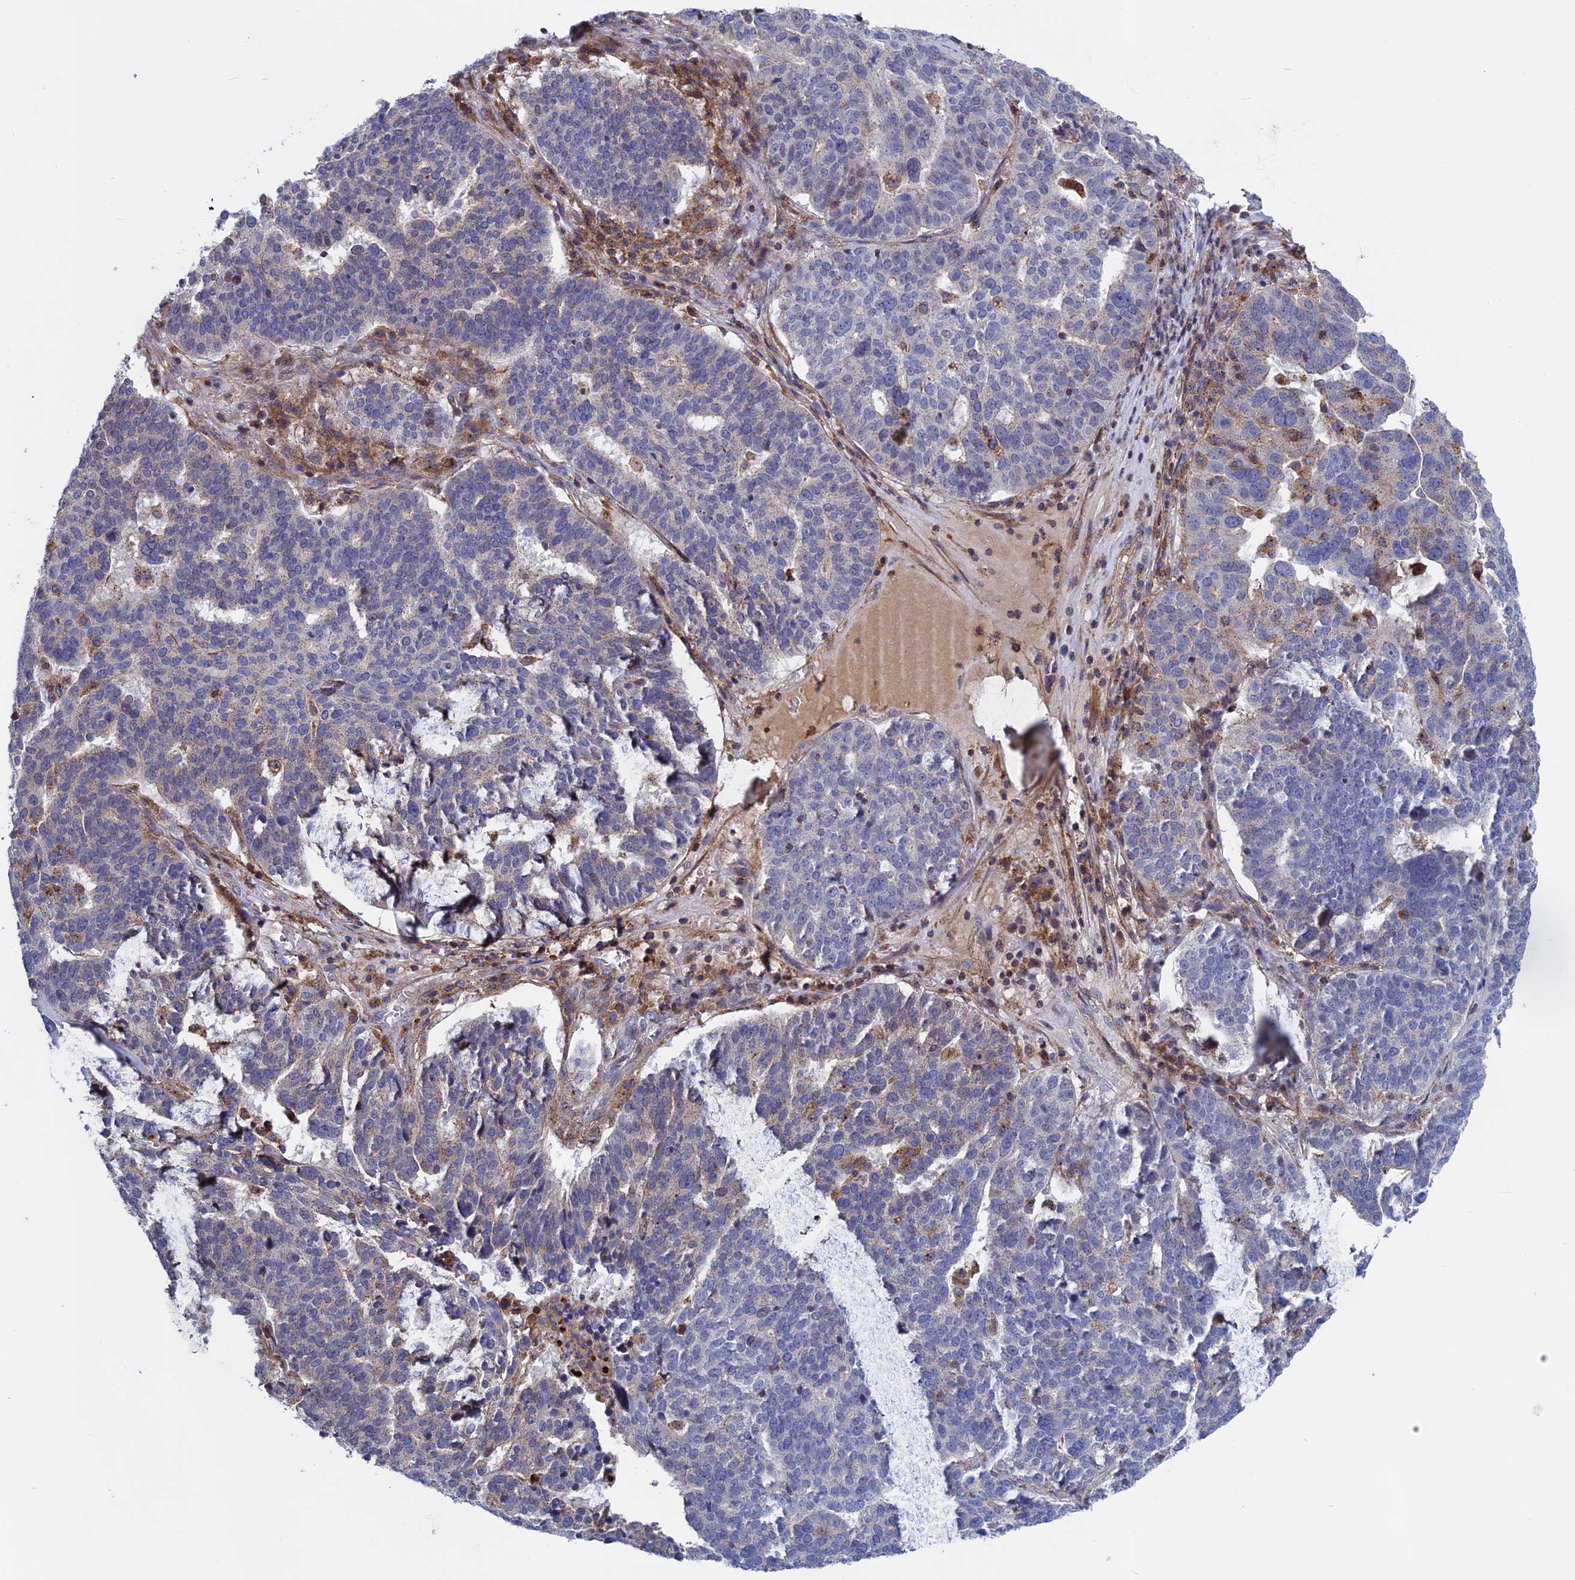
{"staining": {"intensity": "weak", "quantity": "<25%", "location": "cytoplasmic/membranous"}, "tissue": "ovarian cancer", "cell_type": "Tumor cells", "image_type": "cancer", "snomed": [{"axis": "morphology", "description": "Cystadenocarcinoma, serous, NOS"}, {"axis": "topography", "description": "Ovary"}], "caption": "Ovarian serous cystadenocarcinoma was stained to show a protein in brown. There is no significant expression in tumor cells. The staining is performed using DAB brown chromogen with nuclei counter-stained in using hematoxylin.", "gene": "LYPD5", "patient": {"sex": "female", "age": 59}}